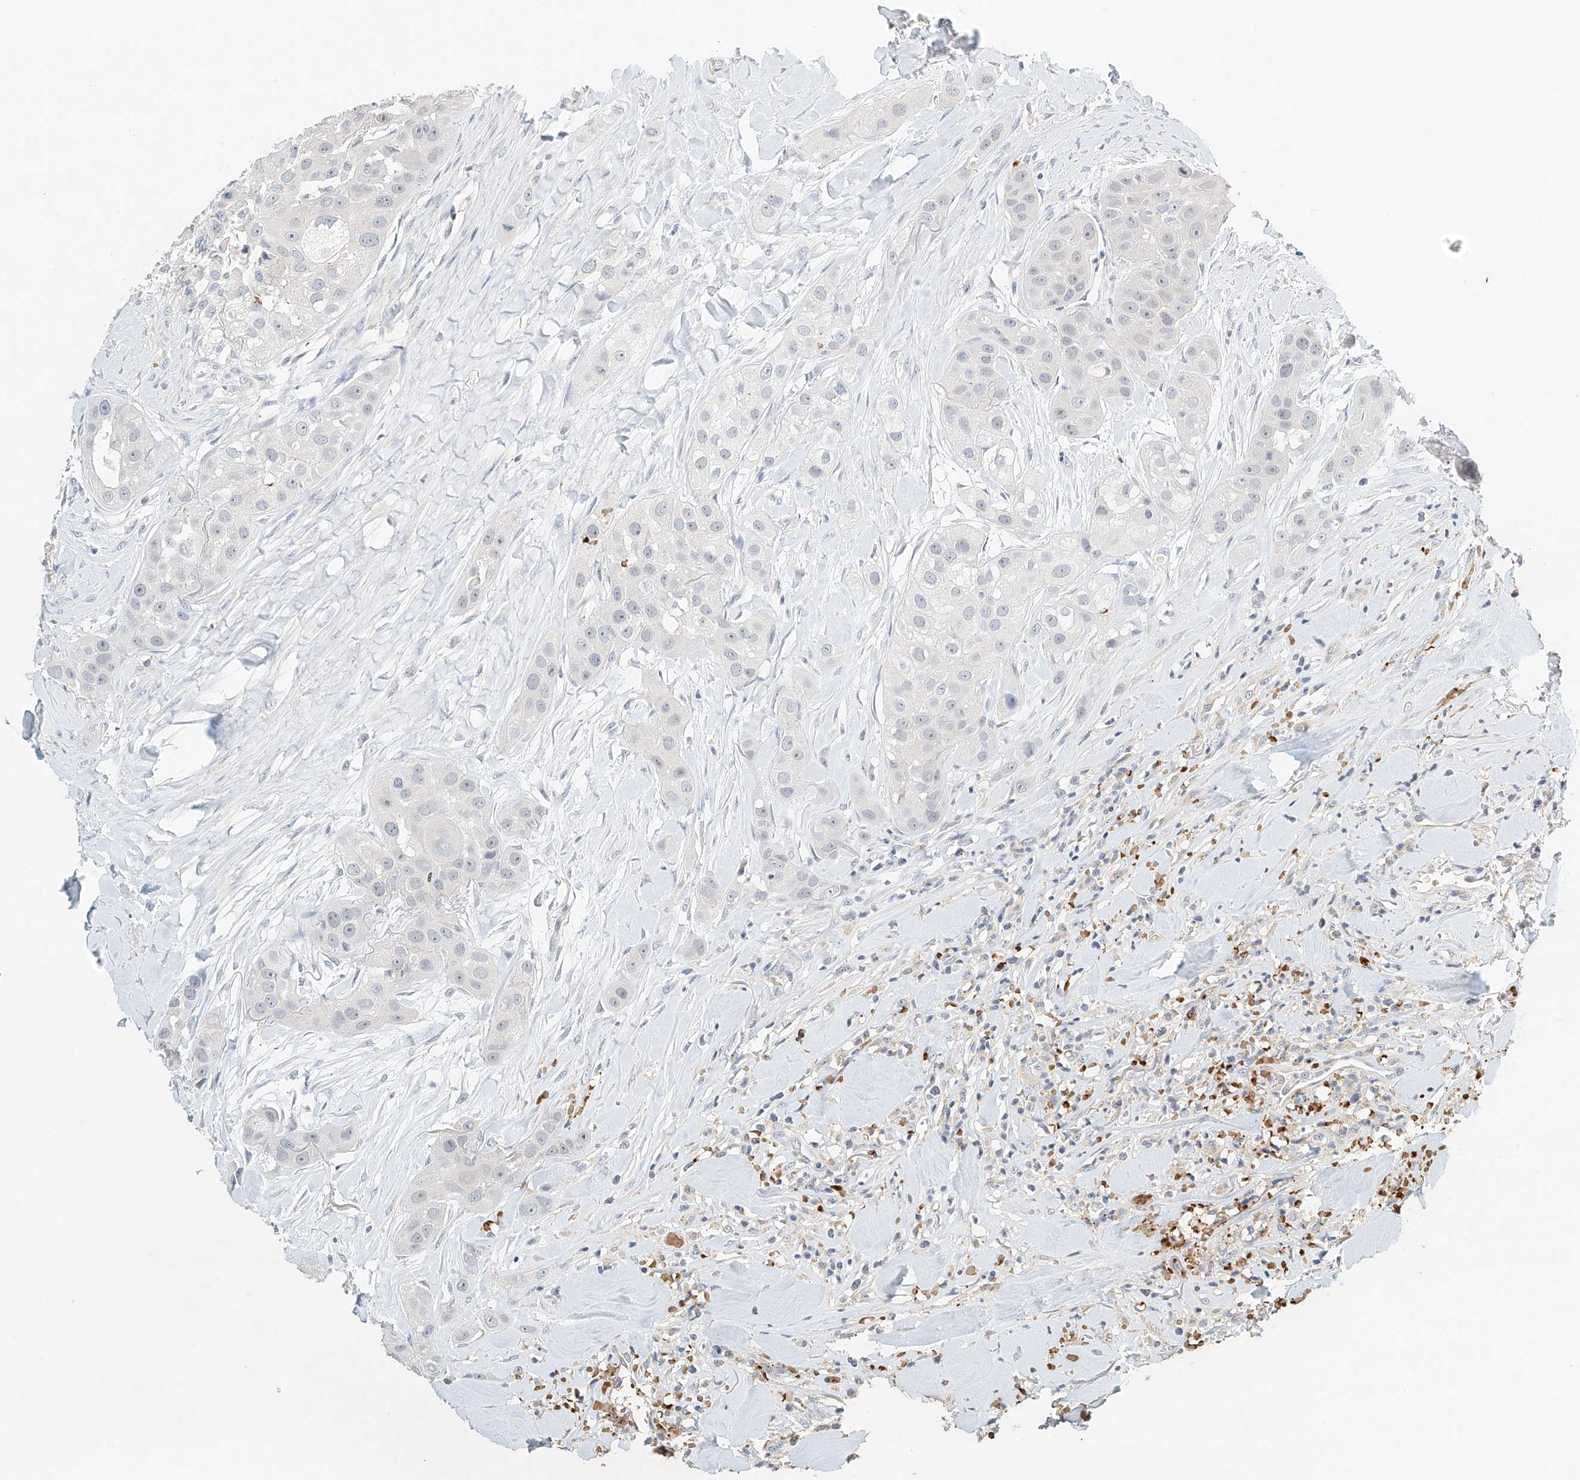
{"staining": {"intensity": "negative", "quantity": "none", "location": "none"}, "tissue": "head and neck cancer", "cell_type": "Tumor cells", "image_type": "cancer", "snomed": [{"axis": "morphology", "description": "Normal tissue, NOS"}, {"axis": "morphology", "description": "Squamous cell carcinoma, NOS"}, {"axis": "topography", "description": "Skeletal muscle"}, {"axis": "topography", "description": "Head-Neck"}], "caption": "Tumor cells are negative for protein expression in human squamous cell carcinoma (head and neck).", "gene": "RCAN3", "patient": {"sex": "male", "age": 51}}